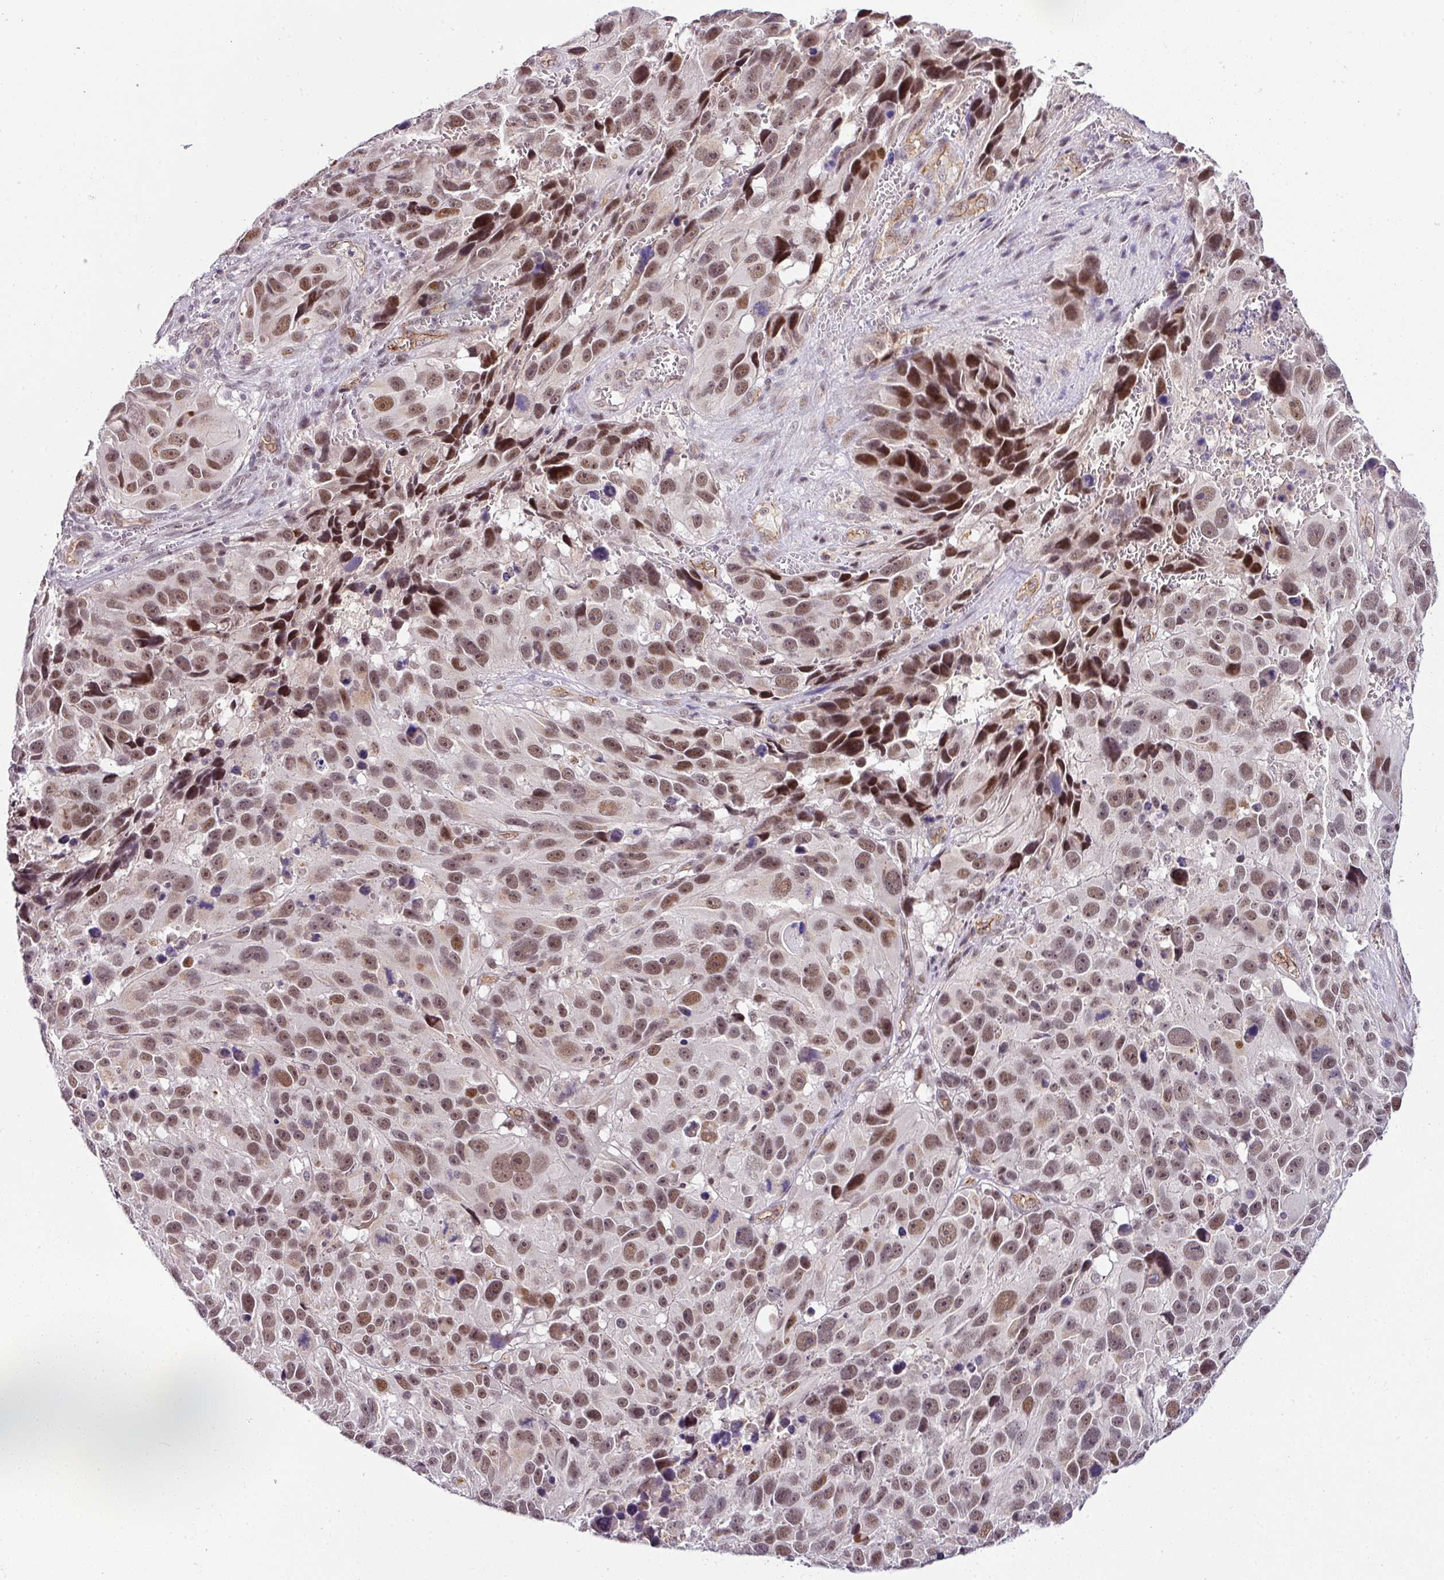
{"staining": {"intensity": "moderate", "quantity": ">75%", "location": "nuclear"}, "tissue": "melanoma", "cell_type": "Tumor cells", "image_type": "cancer", "snomed": [{"axis": "morphology", "description": "Malignant melanoma, NOS"}, {"axis": "topography", "description": "Skin"}], "caption": "Immunohistochemical staining of human melanoma exhibits moderate nuclear protein expression in about >75% of tumor cells.", "gene": "NAPSA", "patient": {"sex": "male", "age": 84}}